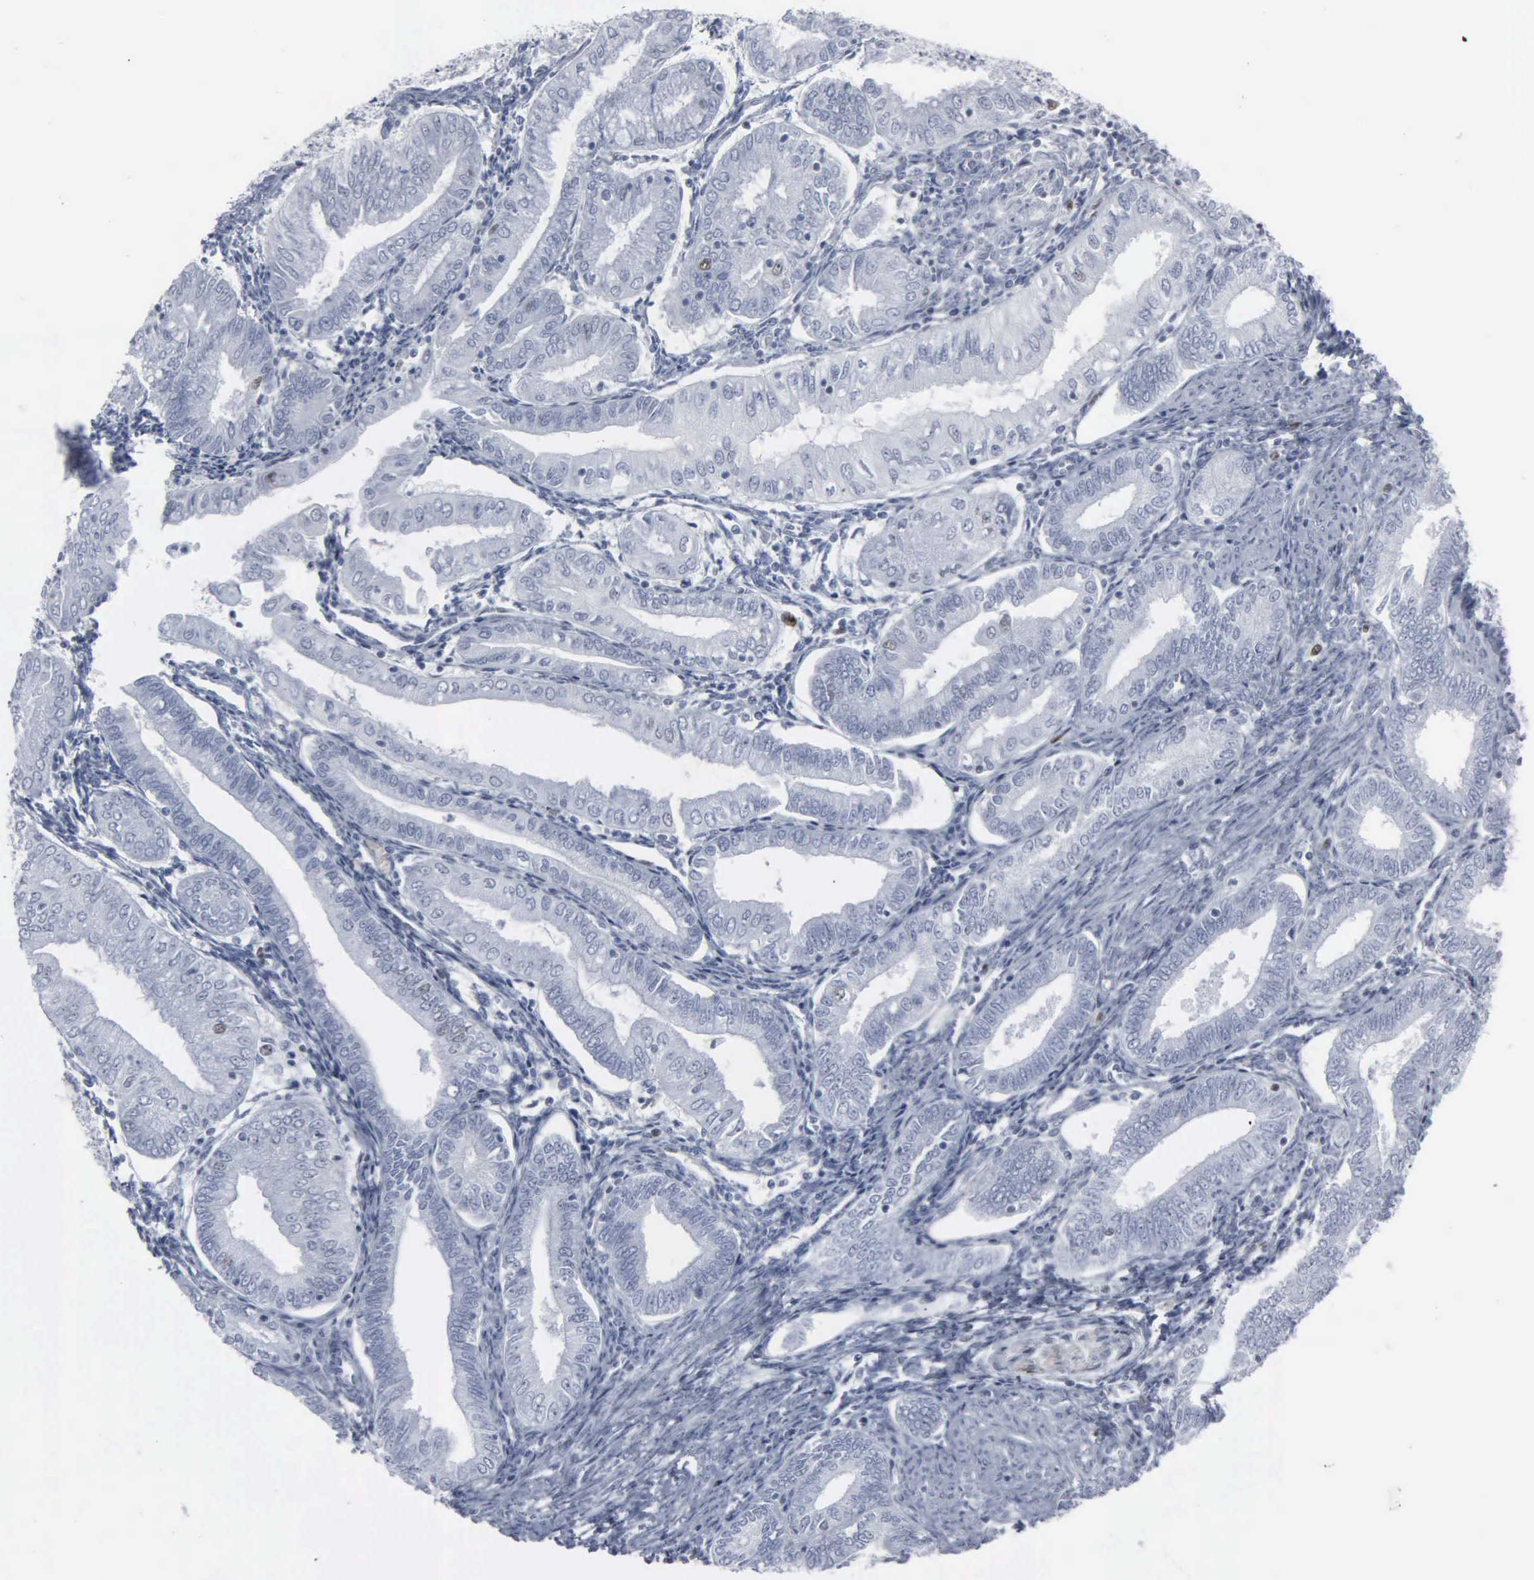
{"staining": {"intensity": "negative", "quantity": "none", "location": "none"}, "tissue": "endometrial cancer", "cell_type": "Tumor cells", "image_type": "cancer", "snomed": [{"axis": "morphology", "description": "Adenocarcinoma, NOS"}, {"axis": "topography", "description": "Endometrium"}], "caption": "There is no significant expression in tumor cells of endometrial adenocarcinoma. (DAB (3,3'-diaminobenzidine) IHC visualized using brightfield microscopy, high magnification).", "gene": "CCND3", "patient": {"sex": "female", "age": 55}}